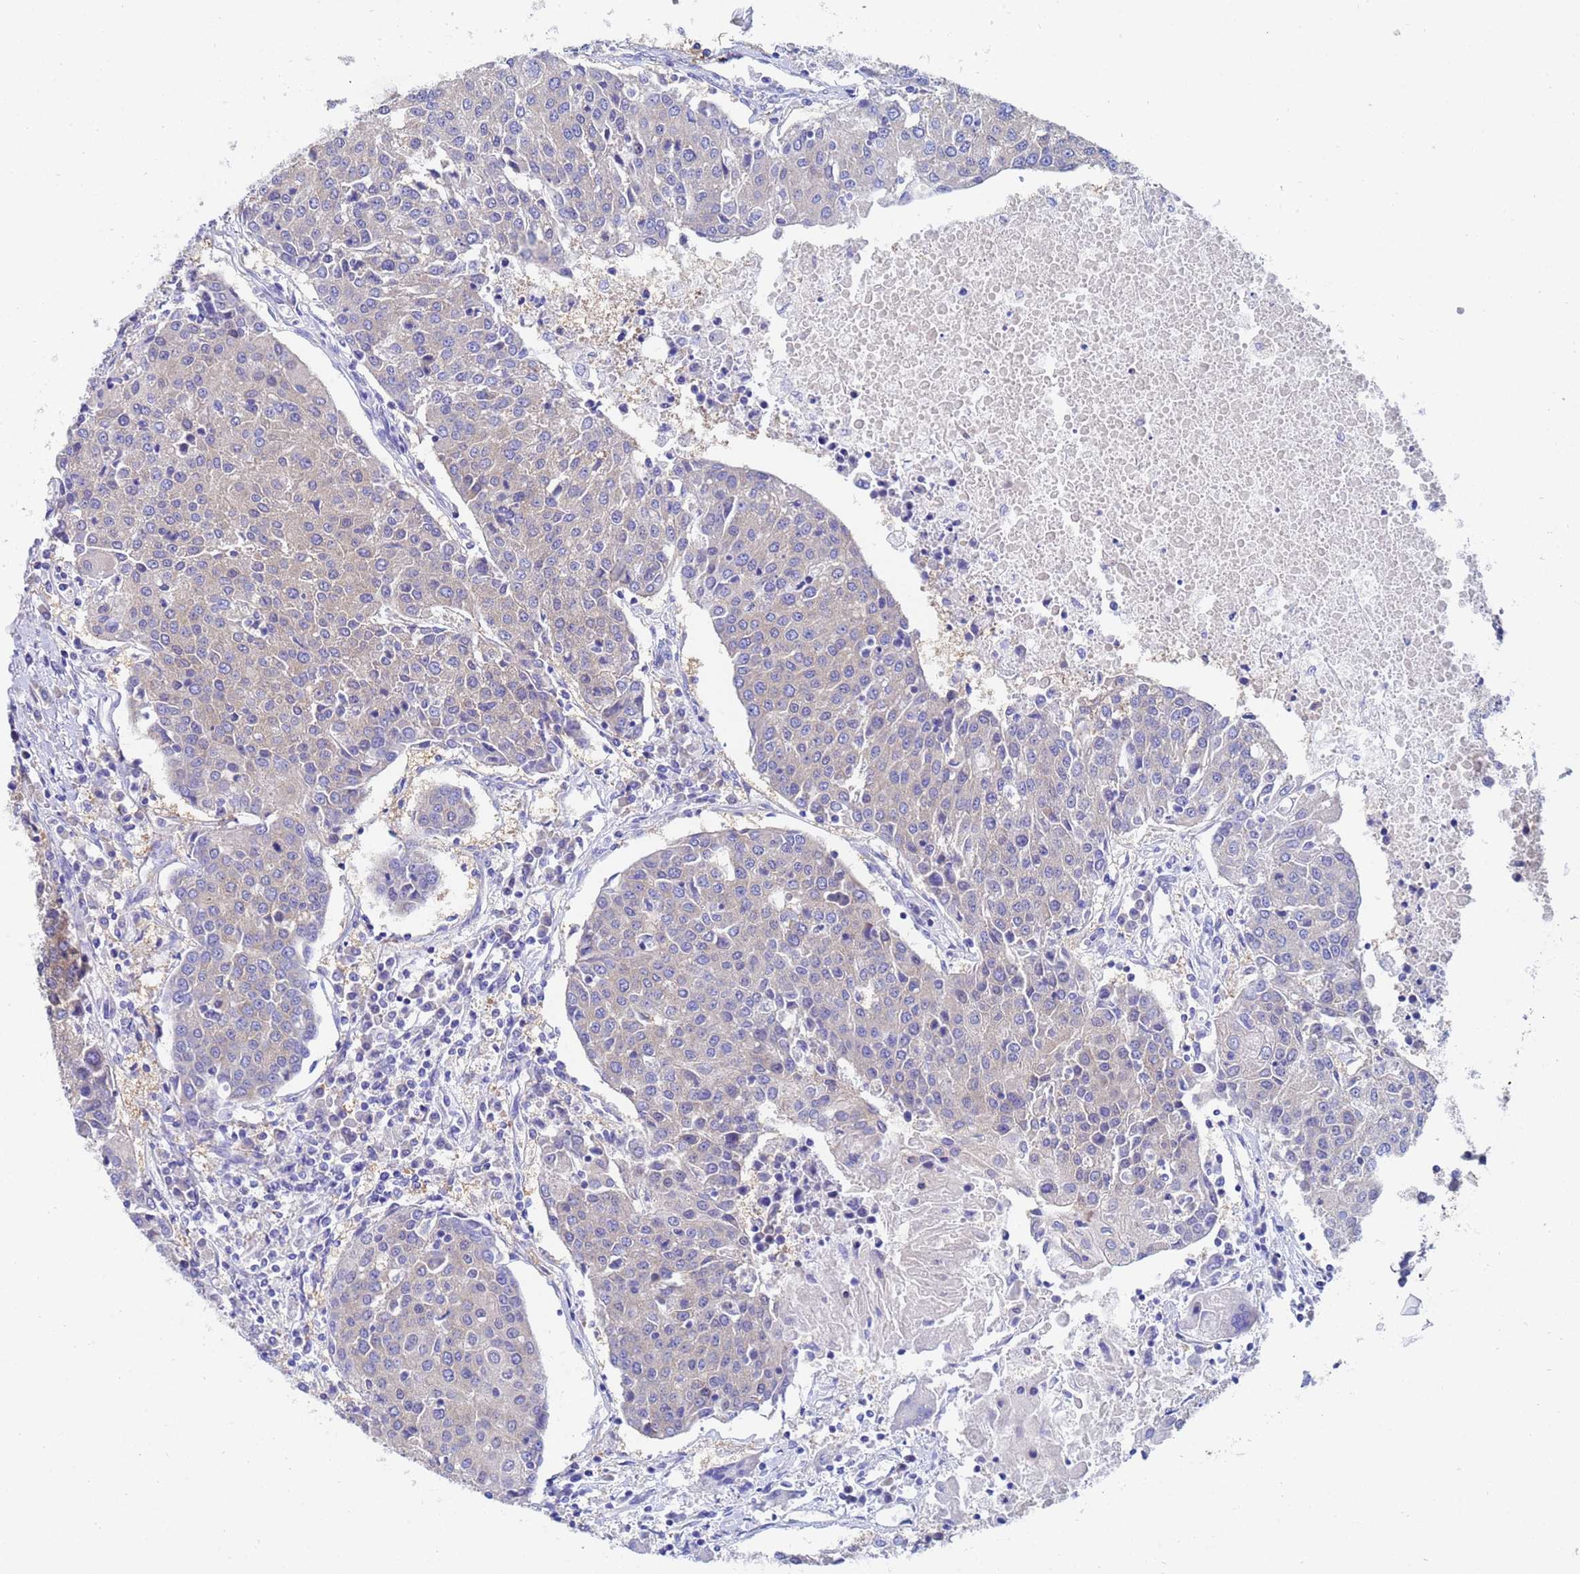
{"staining": {"intensity": "negative", "quantity": "none", "location": "none"}, "tissue": "urothelial cancer", "cell_type": "Tumor cells", "image_type": "cancer", "snomed": [{"axis": "morphology", "description": "Urothelial carcinoma, High grade"}, {"axis": "topography", "description": "Urinary bladder"}], "caption": "A histopathology image of human urothelial cancer is negative for staining in tumor cells.", "gene": "UBE2O", "patient": {"sex": "female", "age": 85}}